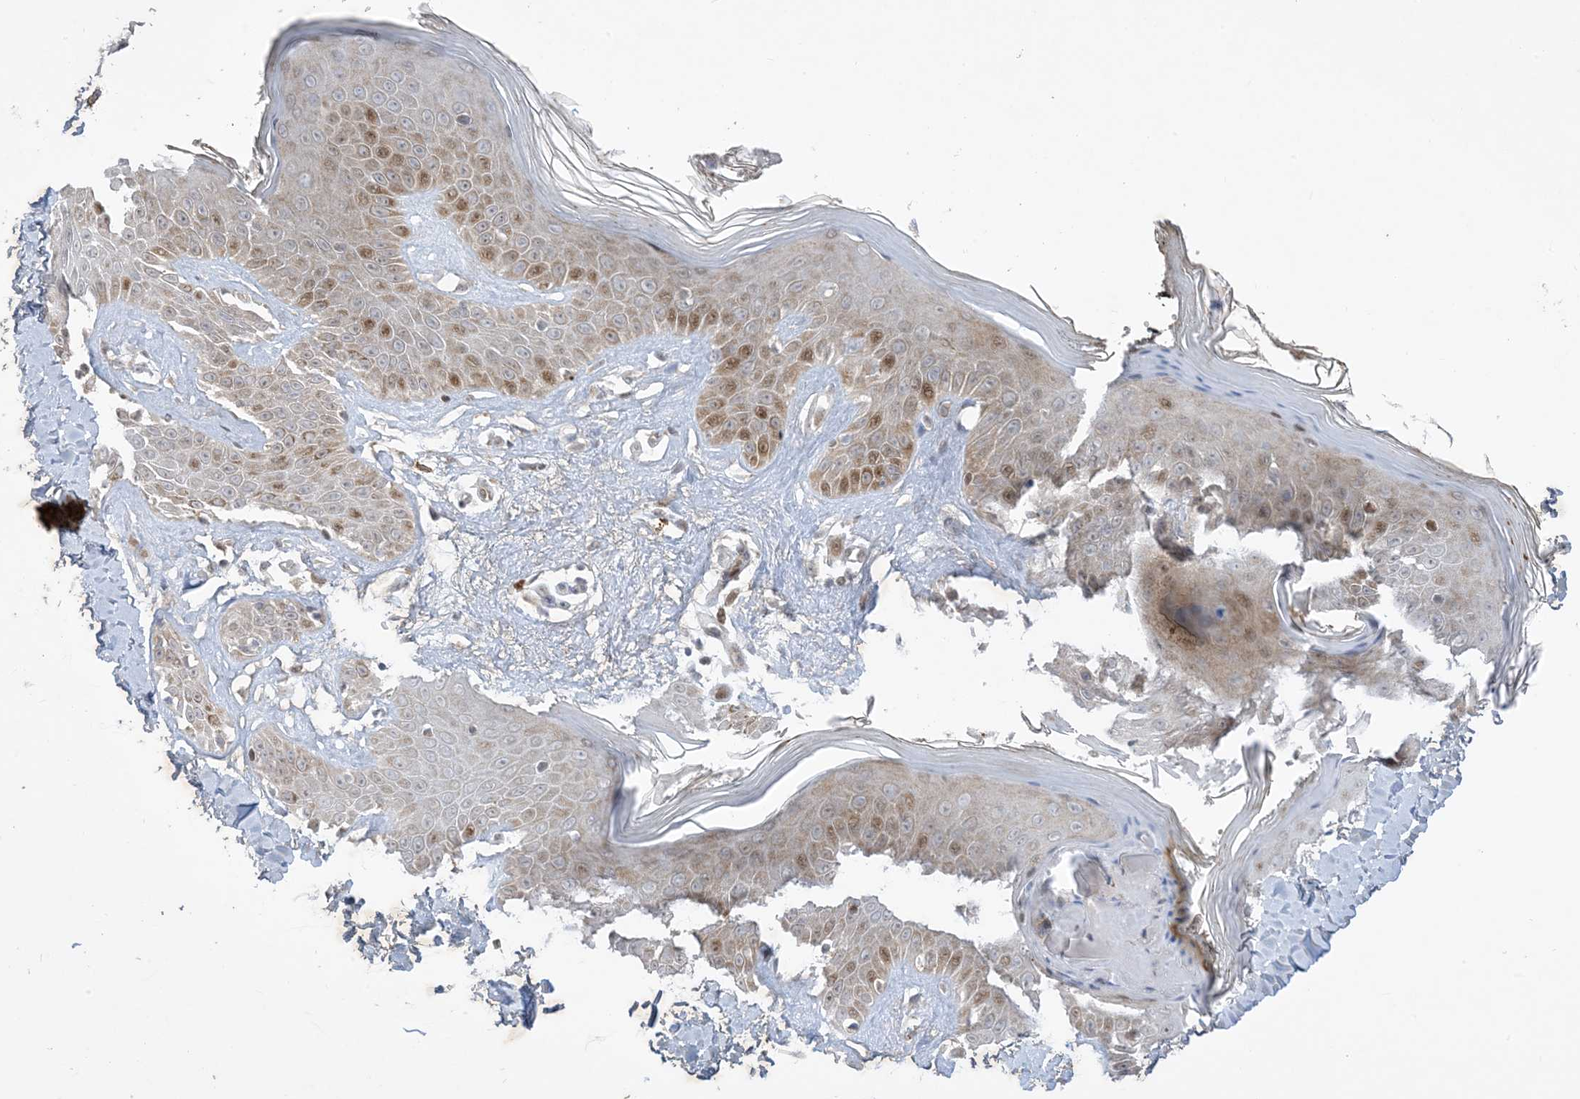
{"staining": {"intensity": "weak", "quantity": ">75%", "location": "cytoplasmic/membranous"}, "tissue": "skin", "cell_type": "Fibroblasts", "image_type": "normal", "snomed": [{"axis": "morphology", "description": "Normal tissue, NOS"}, {"axis": "topography", "description": "Skin"}], "caption": "Skin was stained to show a protein in brown. There is low levels of weak cytoplasmic/membranous positivity in approximately >75% of fibroblasts. The staining was performed using DAB (3,3'-diaminobenzidine), with brown indicating positive protein expression. Nuclei are stained blue with hematoxylin.", "gene": "SOGA3", "patient": {"sex": "female", "age": 64}}